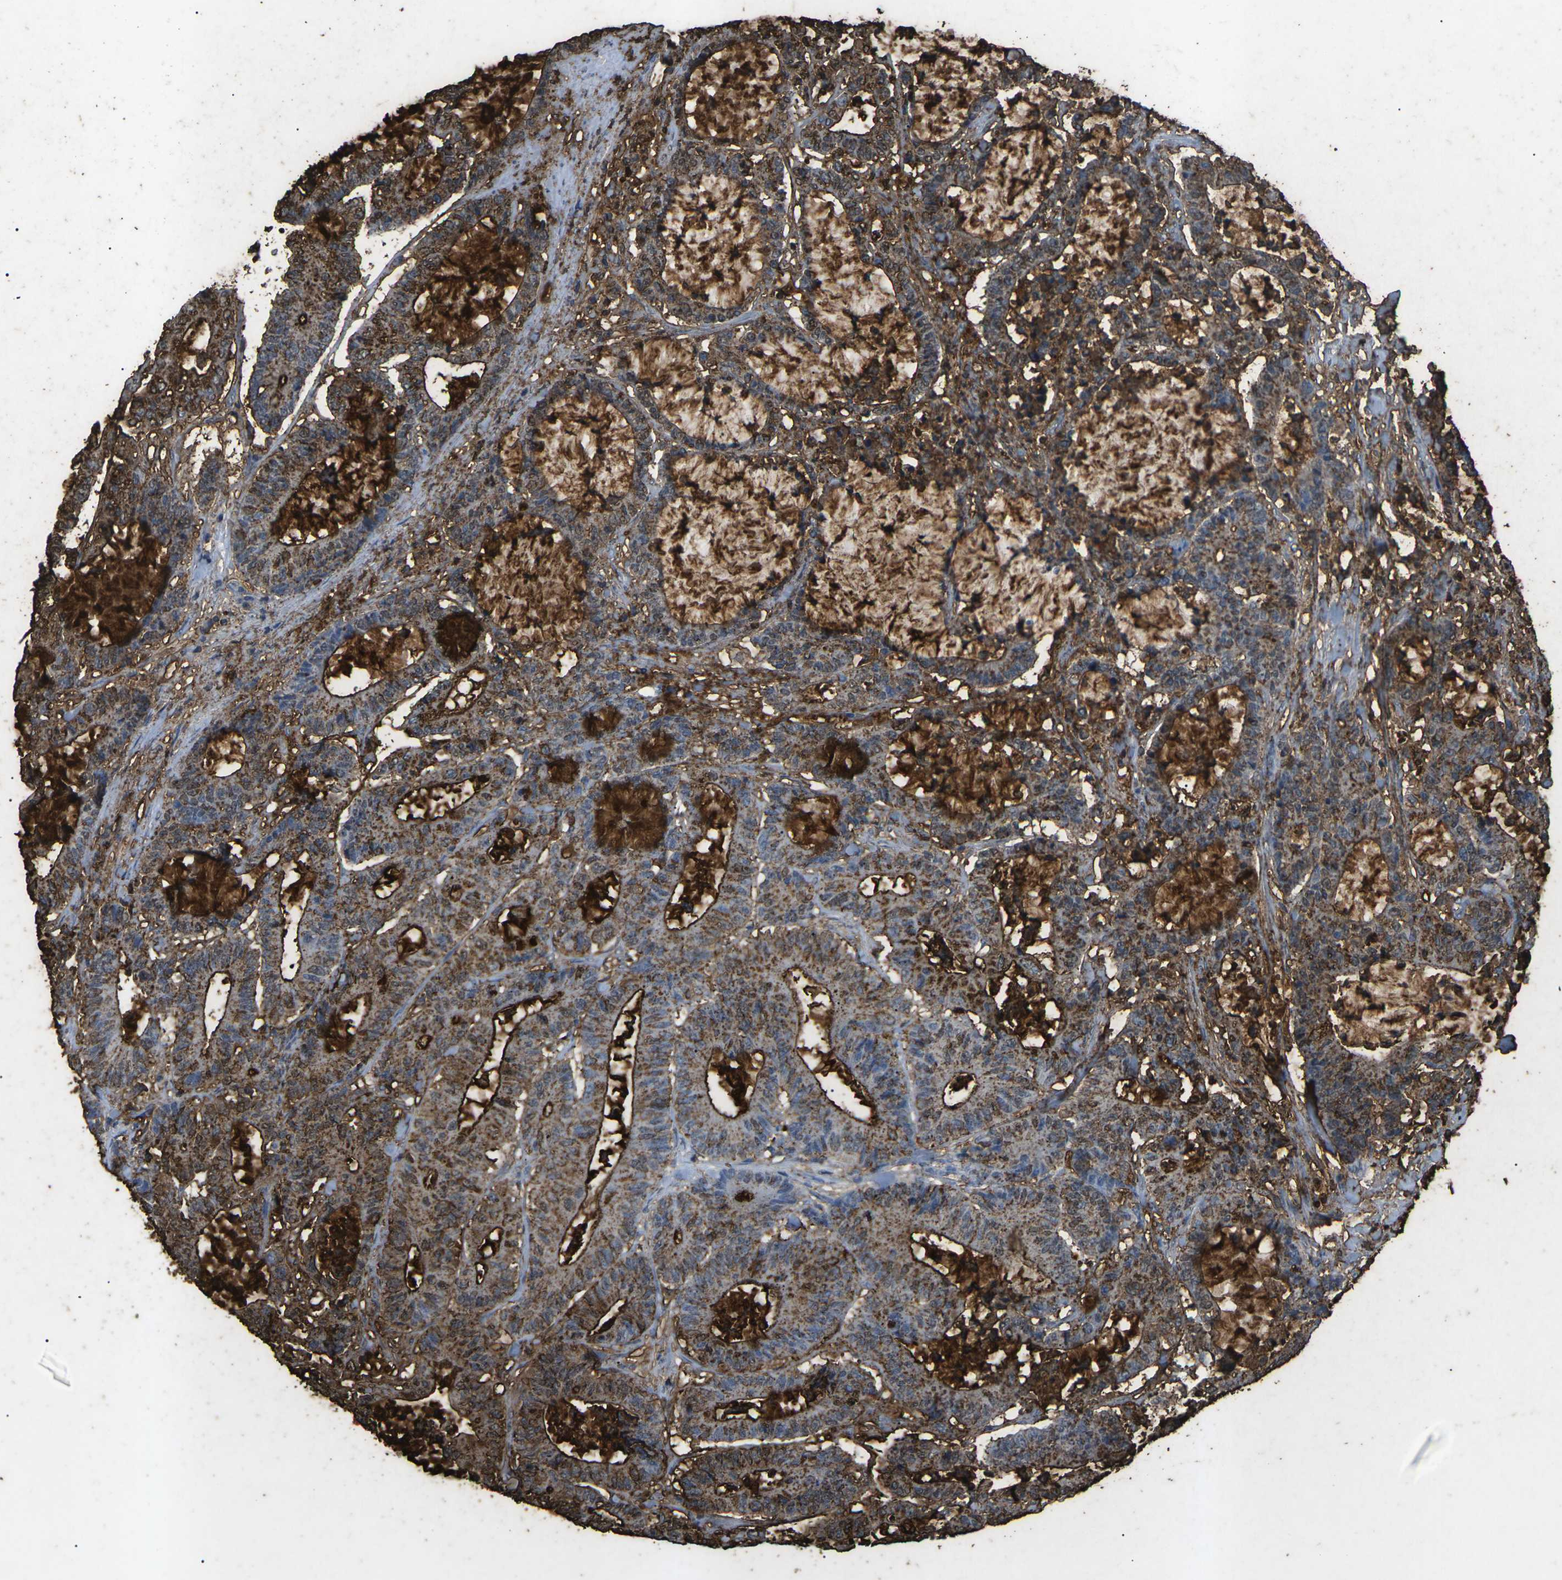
{"staining": {"intensity": "moderate", "quantity": ">75%", "location": "cytoplasmic/membranous"}, "tissue": "colorectal cancer", "cell_type": "Tumor cells", "image_type": "cancer", "snomed": [{"axis": "morphology", "description": "Adenocarcinoma, NOS"}, {"axis": "topography", "description": "Colon"}], "caption": "Protein staining by immunohistochemistry reveals moderate cytoplasmic/membranous positivity in about >75% of tumor cells in colorectal adenocarcinoma.", "gene": "CTAGE1", "patient": {"sex": "female", "age": 84}}